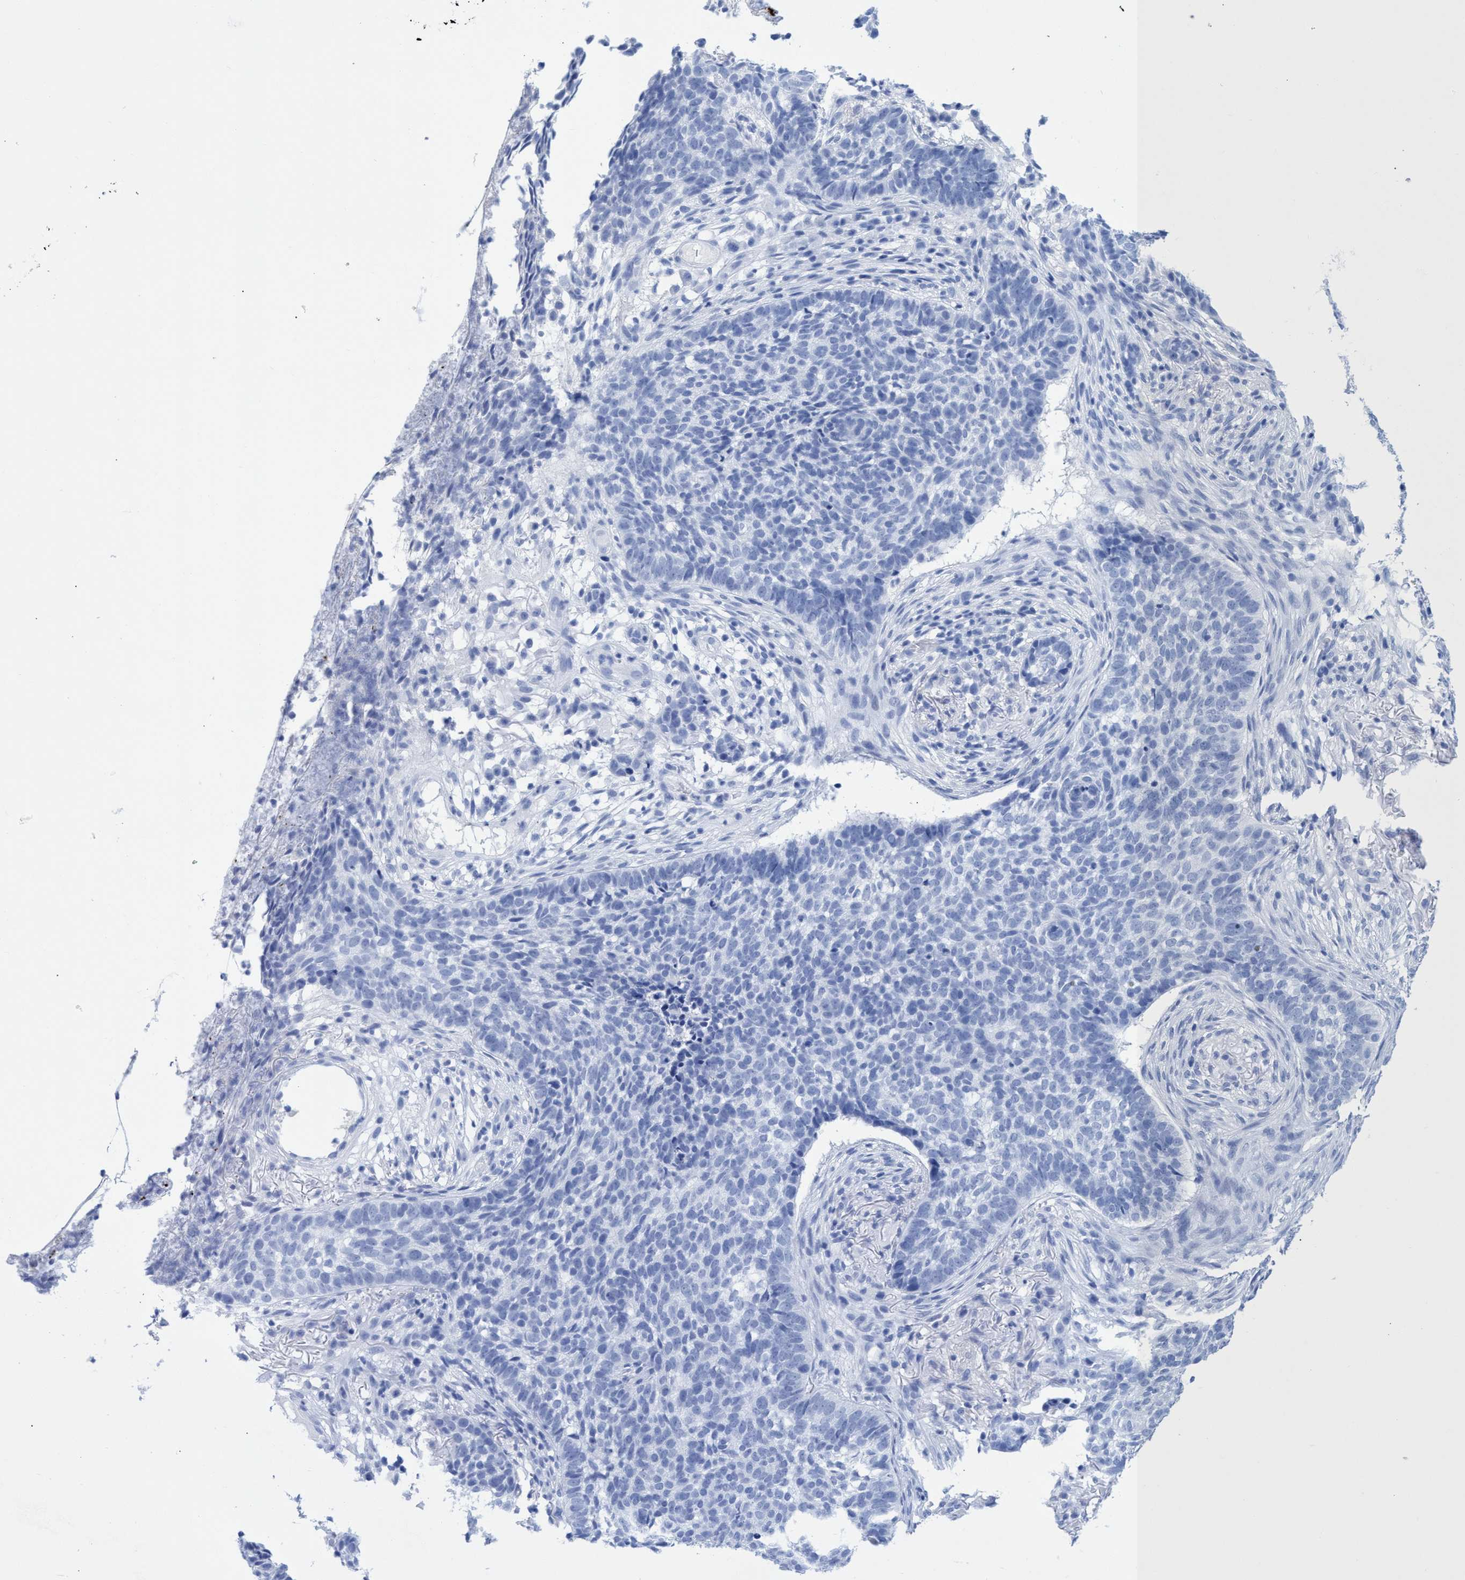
{"staining": {"intensity": "negative", "quantity": "none", "location": "none"}, "tissue": "skin cancer", "cell_type": "Tumor cells", "image_type": "cancer", "snomed": [{"axis": "morphology", "description": "Basal cell carcinoma"}, {"axis": "topography", "description": "Skin"}], "caption": "Immunohistochemistry (IHC) of human skin cancer (basal cell carcinoma) reveals no staining in tumor cells.", "gene": "INSL6", "patient": {"sex": "male", "age": 85}}